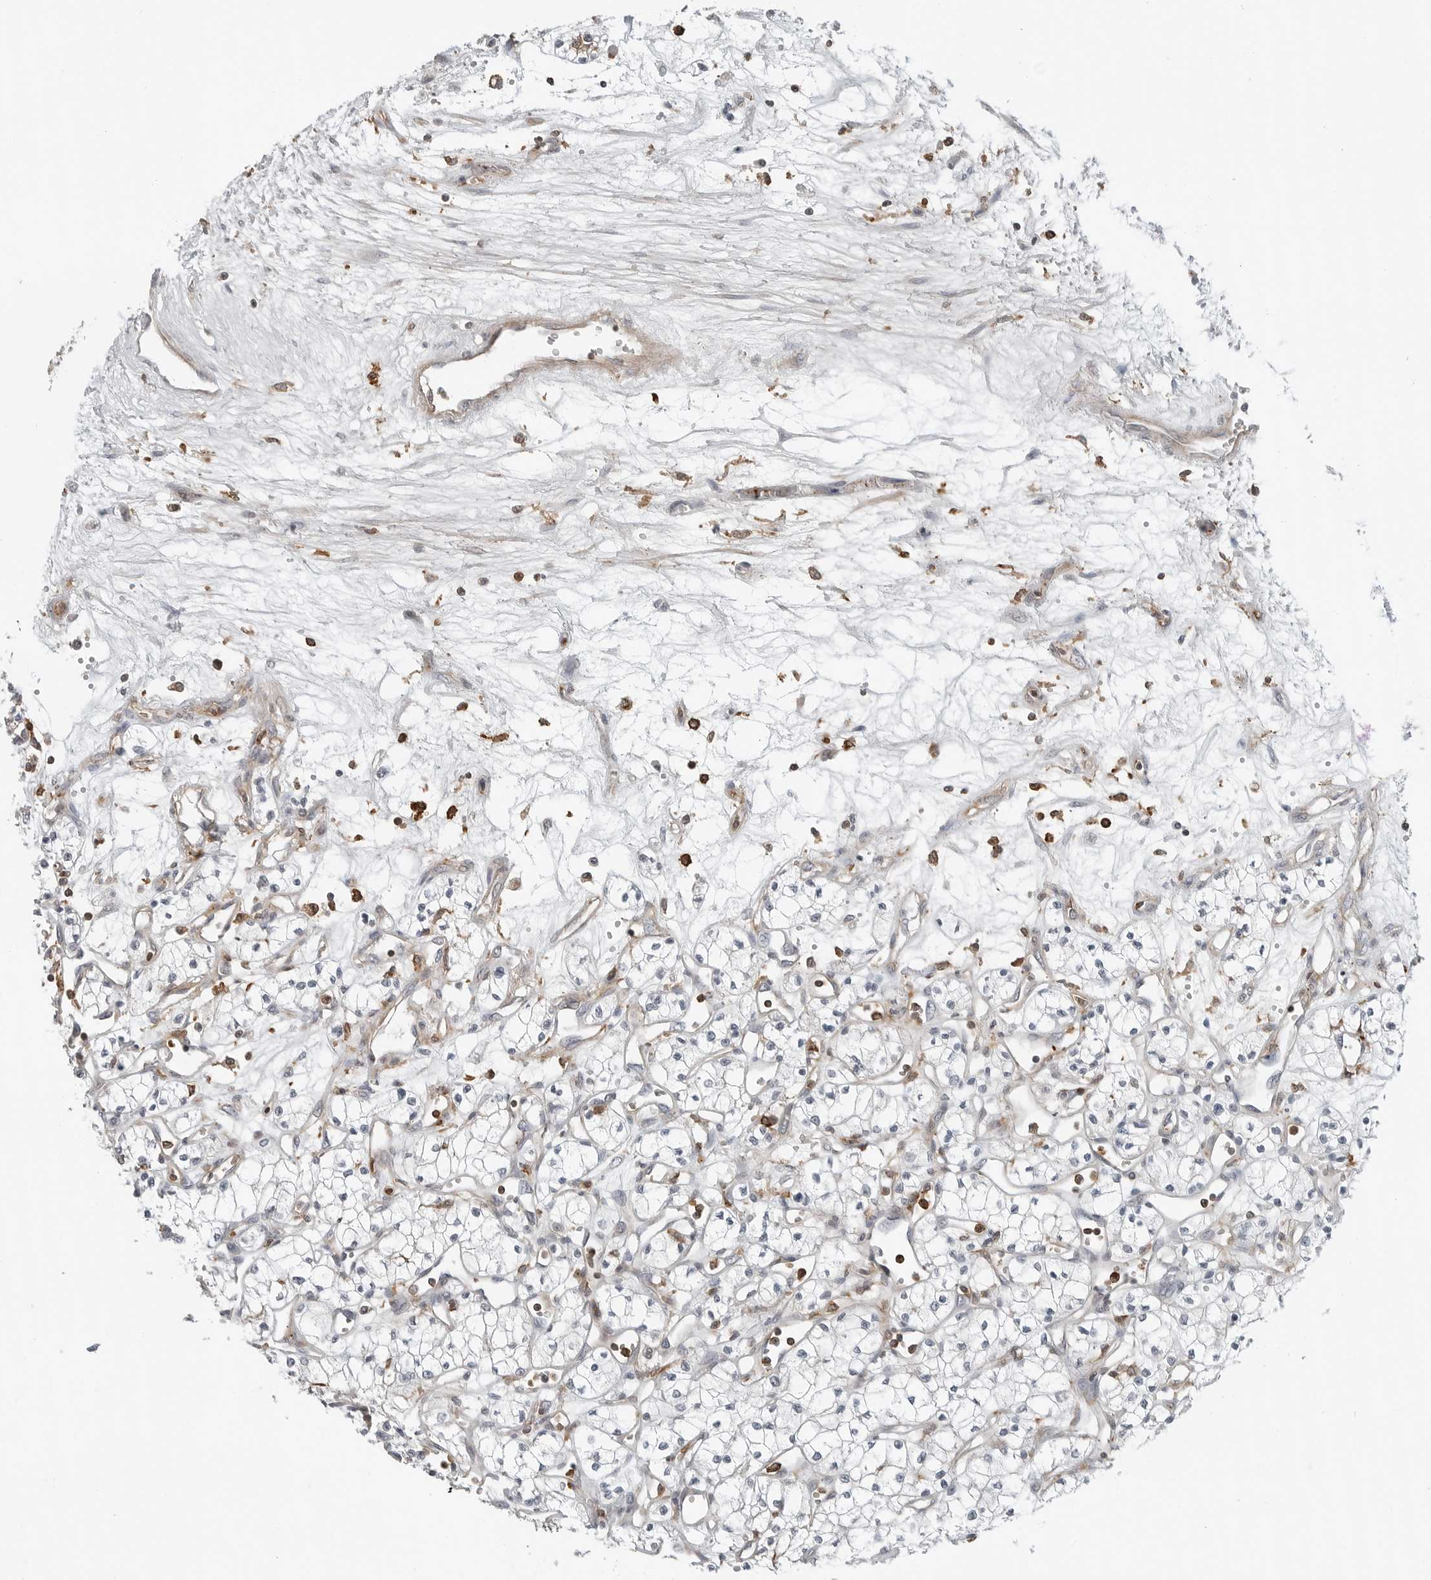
{"staining": {"intensity": "negative", "quantity": "none", "location": "none"}, "tissue": "renal cancer", "cell_type": "Tumor cells", "image_type": "cancer", "snomed": [{"axis": "morphology", "description": "Adenocarcinoma, NOS"}, {"axis": "topography", "description": "Kidney"}], "caption": "Tumor cells are negative for brown protein staining in adenocarcinoma (renal). The staining was performed using DAB (3,3'-diaminobenzidine) to visualize the protein expression in brown, while the nuclei were stained in blue with hematoxylin (Magnification: 20x).", "gene": "LEFTY2", "patient": {"sex": "male", "age": 59}}